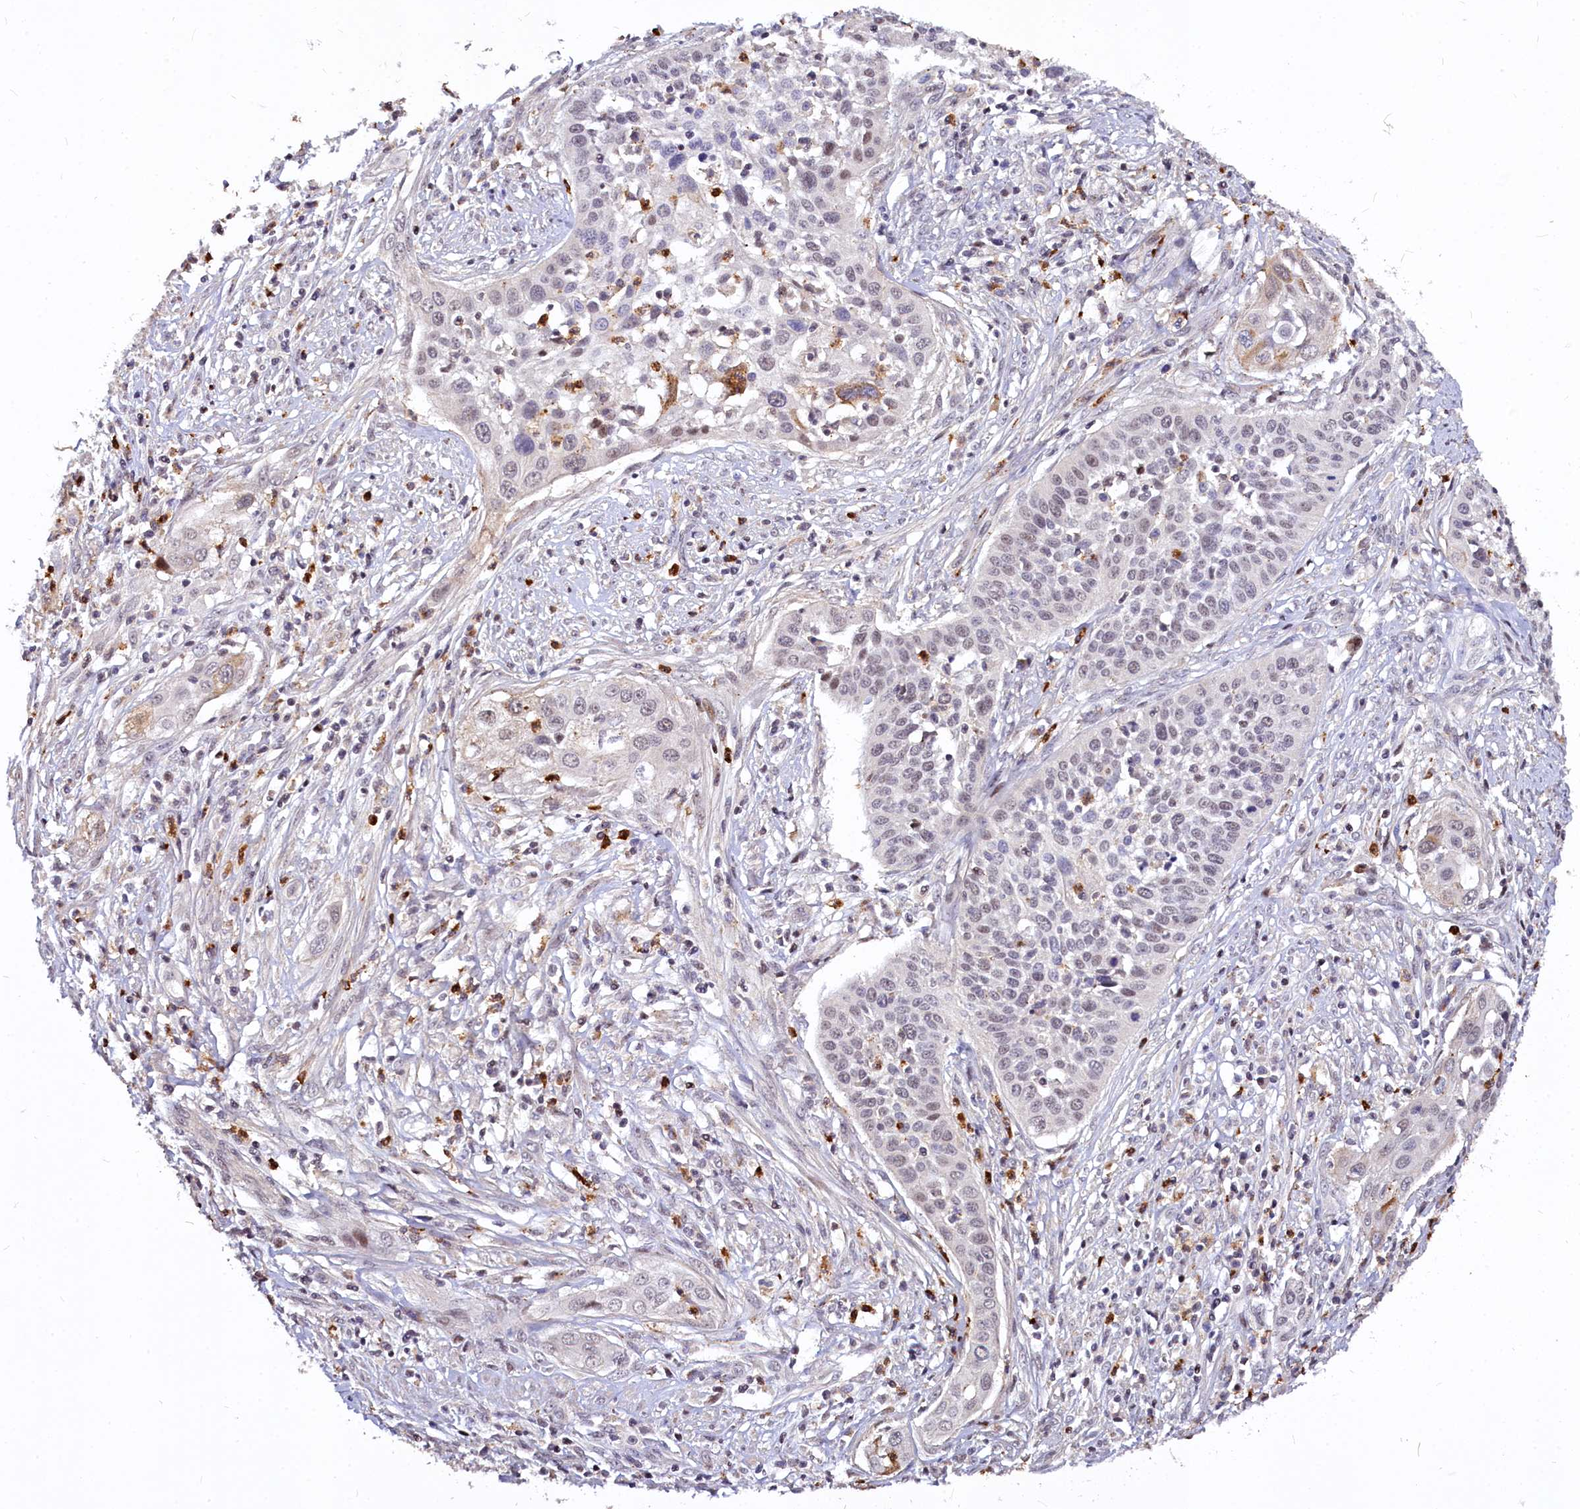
{"staining": {"intensity": "negative", "quantity": "none", "location": "none"}, "tissue": "cervical cancer", "cell_type": "Tumor cells", "image_type": "cancer", "snomed": [{"axis": "morphology", "description": "Squamous cell carcinoma, NOS"}, {"axis": "topography", "description": "Cervix"}], "caption": "Photomicrograph shows no protein positivity in tumor cells of squamous cell carcinoma (cervical) tissue.", "gene": "ATG101", "patient": {"sex": "female", "age": 34}}